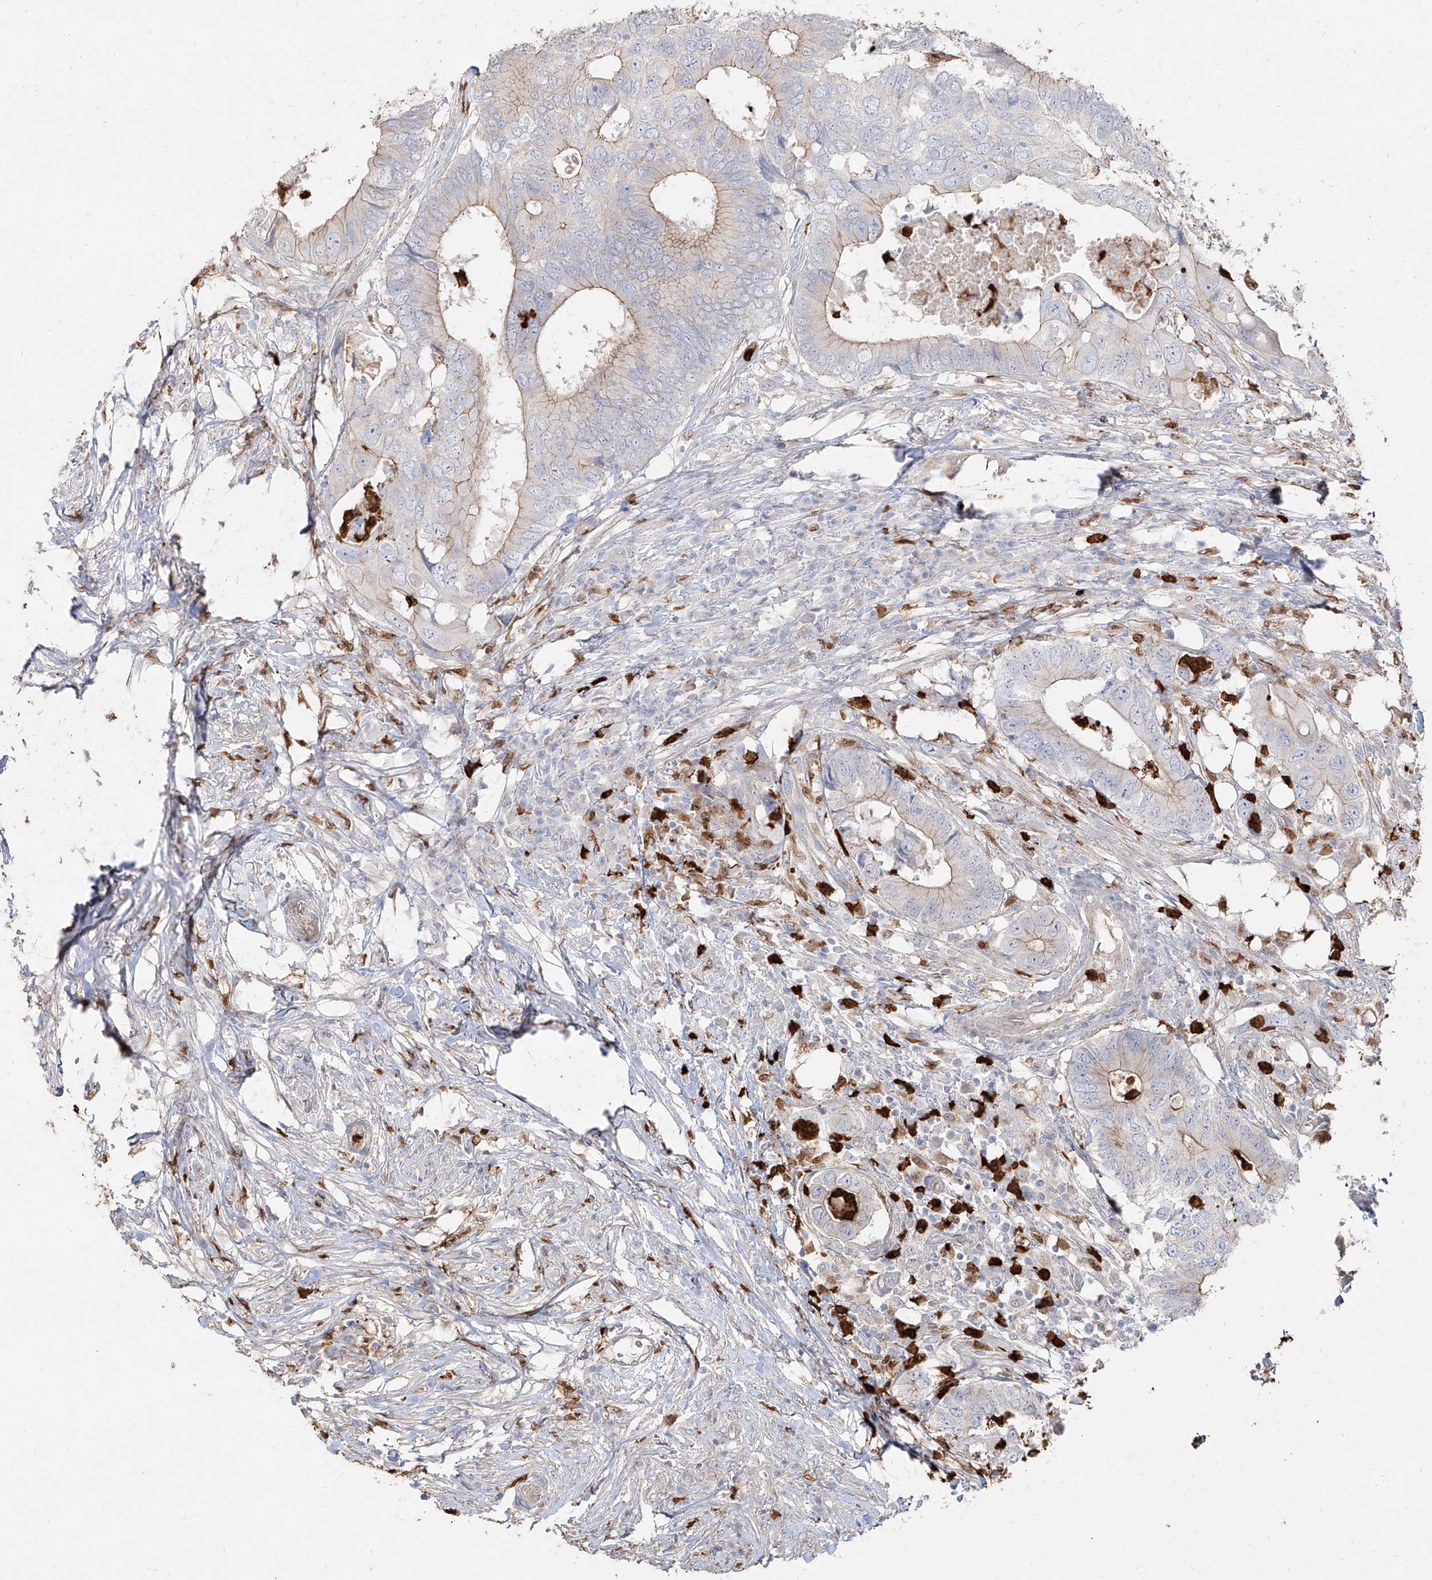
{"staining": {"intensity": "moderate", "quantity": "<25%", "location": "cytoplasmic/membranous"}, "tissue": "colorectal cancer", "cell_type": "Tumor cells", "image_type": "cancer", "snomed": [{"axis": "morphology", "description": "Adenocarcinoma, NOS"}, {"axis": "topography", "description": "Colon"}], "caption": "Brown immunohistochemical staining in colorectal cancer shows moderate cytoplasmic/membranous expression in about <25% of tumor cells. (Stains: DAB in brown, nuclei in blue, Microscopy: brightfield microscopy at high magnification).", "gene": "ZNF227", "patient": {"sex": "male", "age": 71}}